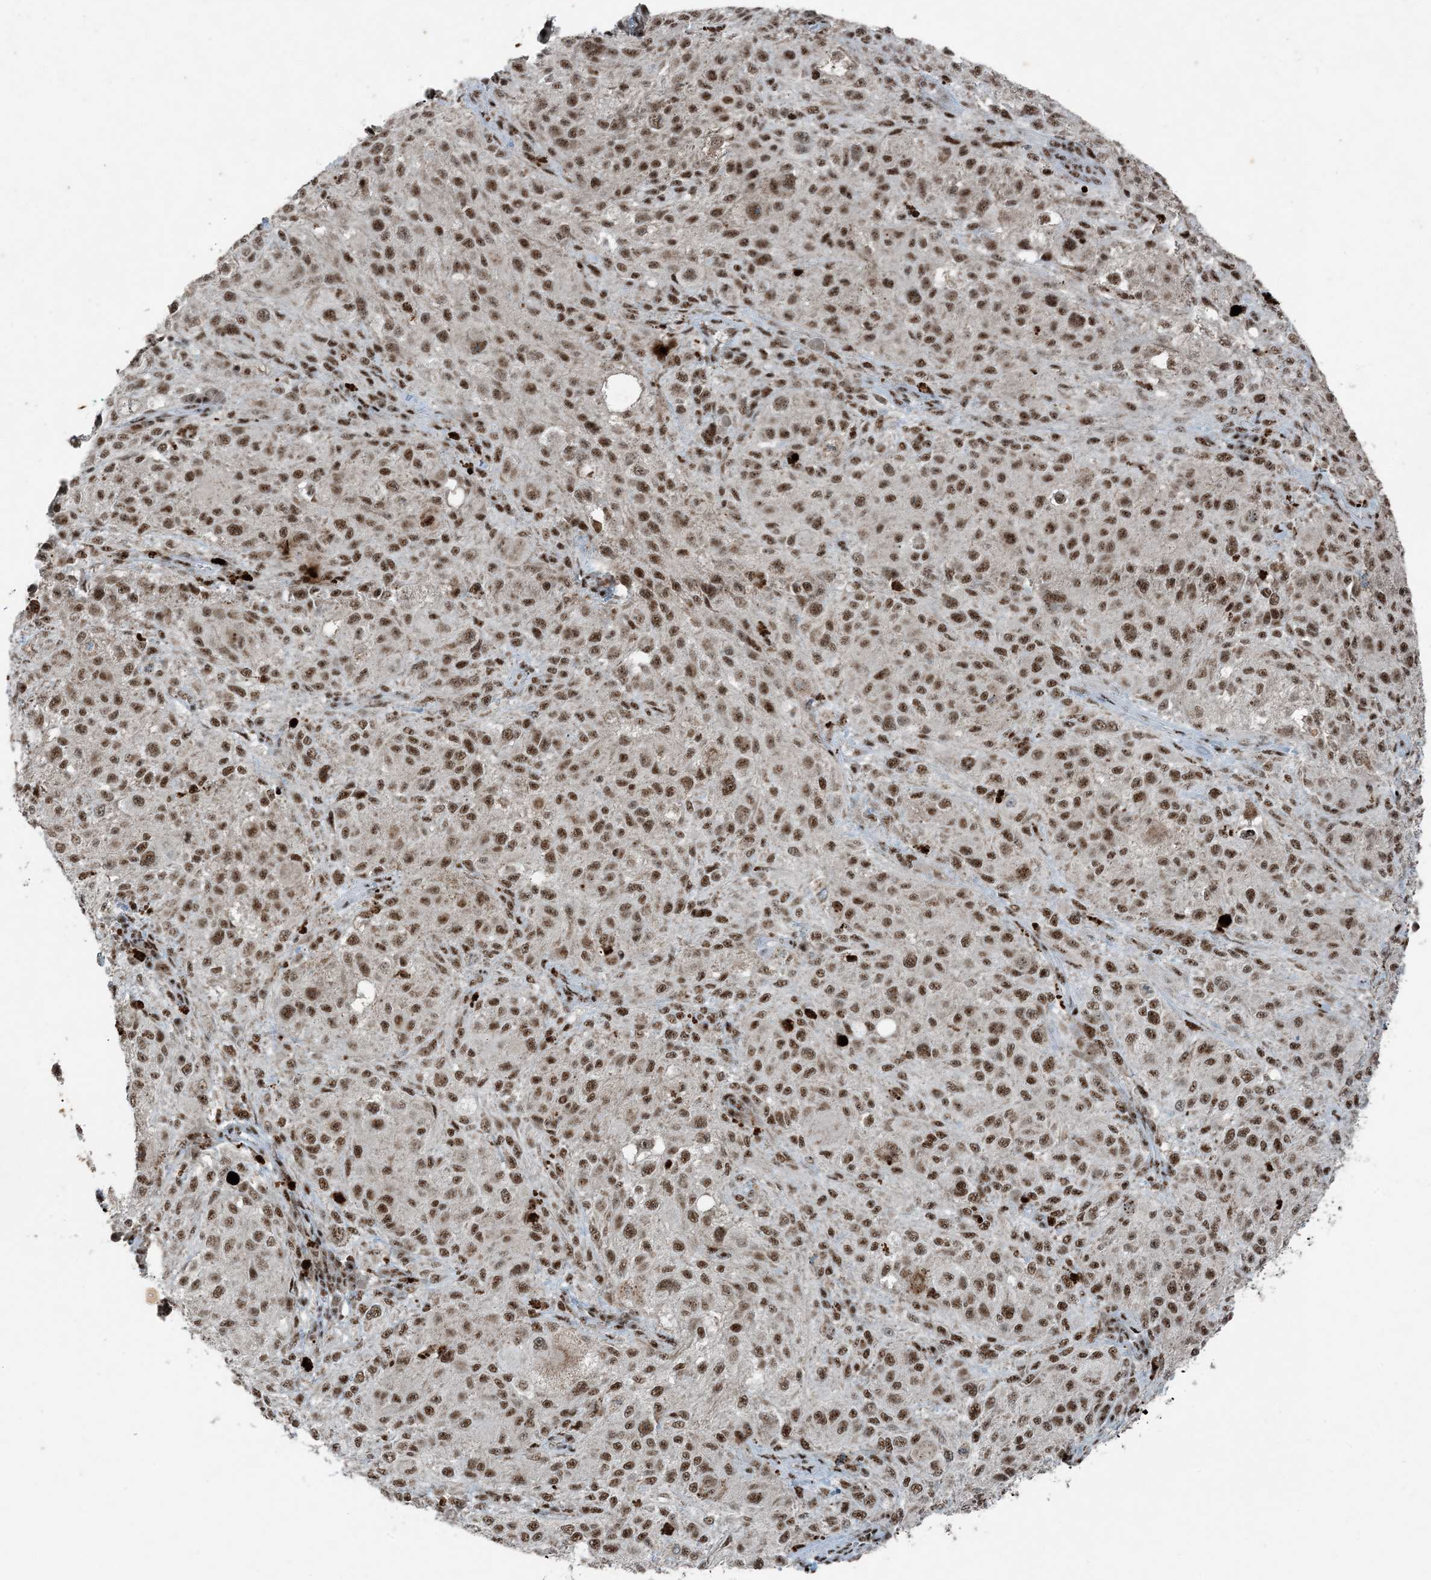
{"staining": {"intensity": "moderate", "quantity": ">75%", "location": "nuclear"}, "tissue": "melanoma", "cell_type": "Tumor cells", "image_type": "cancer", "snomed": [{"axis": "morphology", "description": "Necrosis, NOS"}, {"axis": "morphology", "description": "Malignant melanoma, NOS"}, {"axis": "topography", "description": "Skin"}], "caption": "Immunohistochemistry (IHC) image of human malignant melanoma stained for a protein (brown), which displays medium levels of moderate nuclear expression in about >75% of tumor cells.", "gene": "TADA2B", "patient": {"sex": "female", "age": 87}}